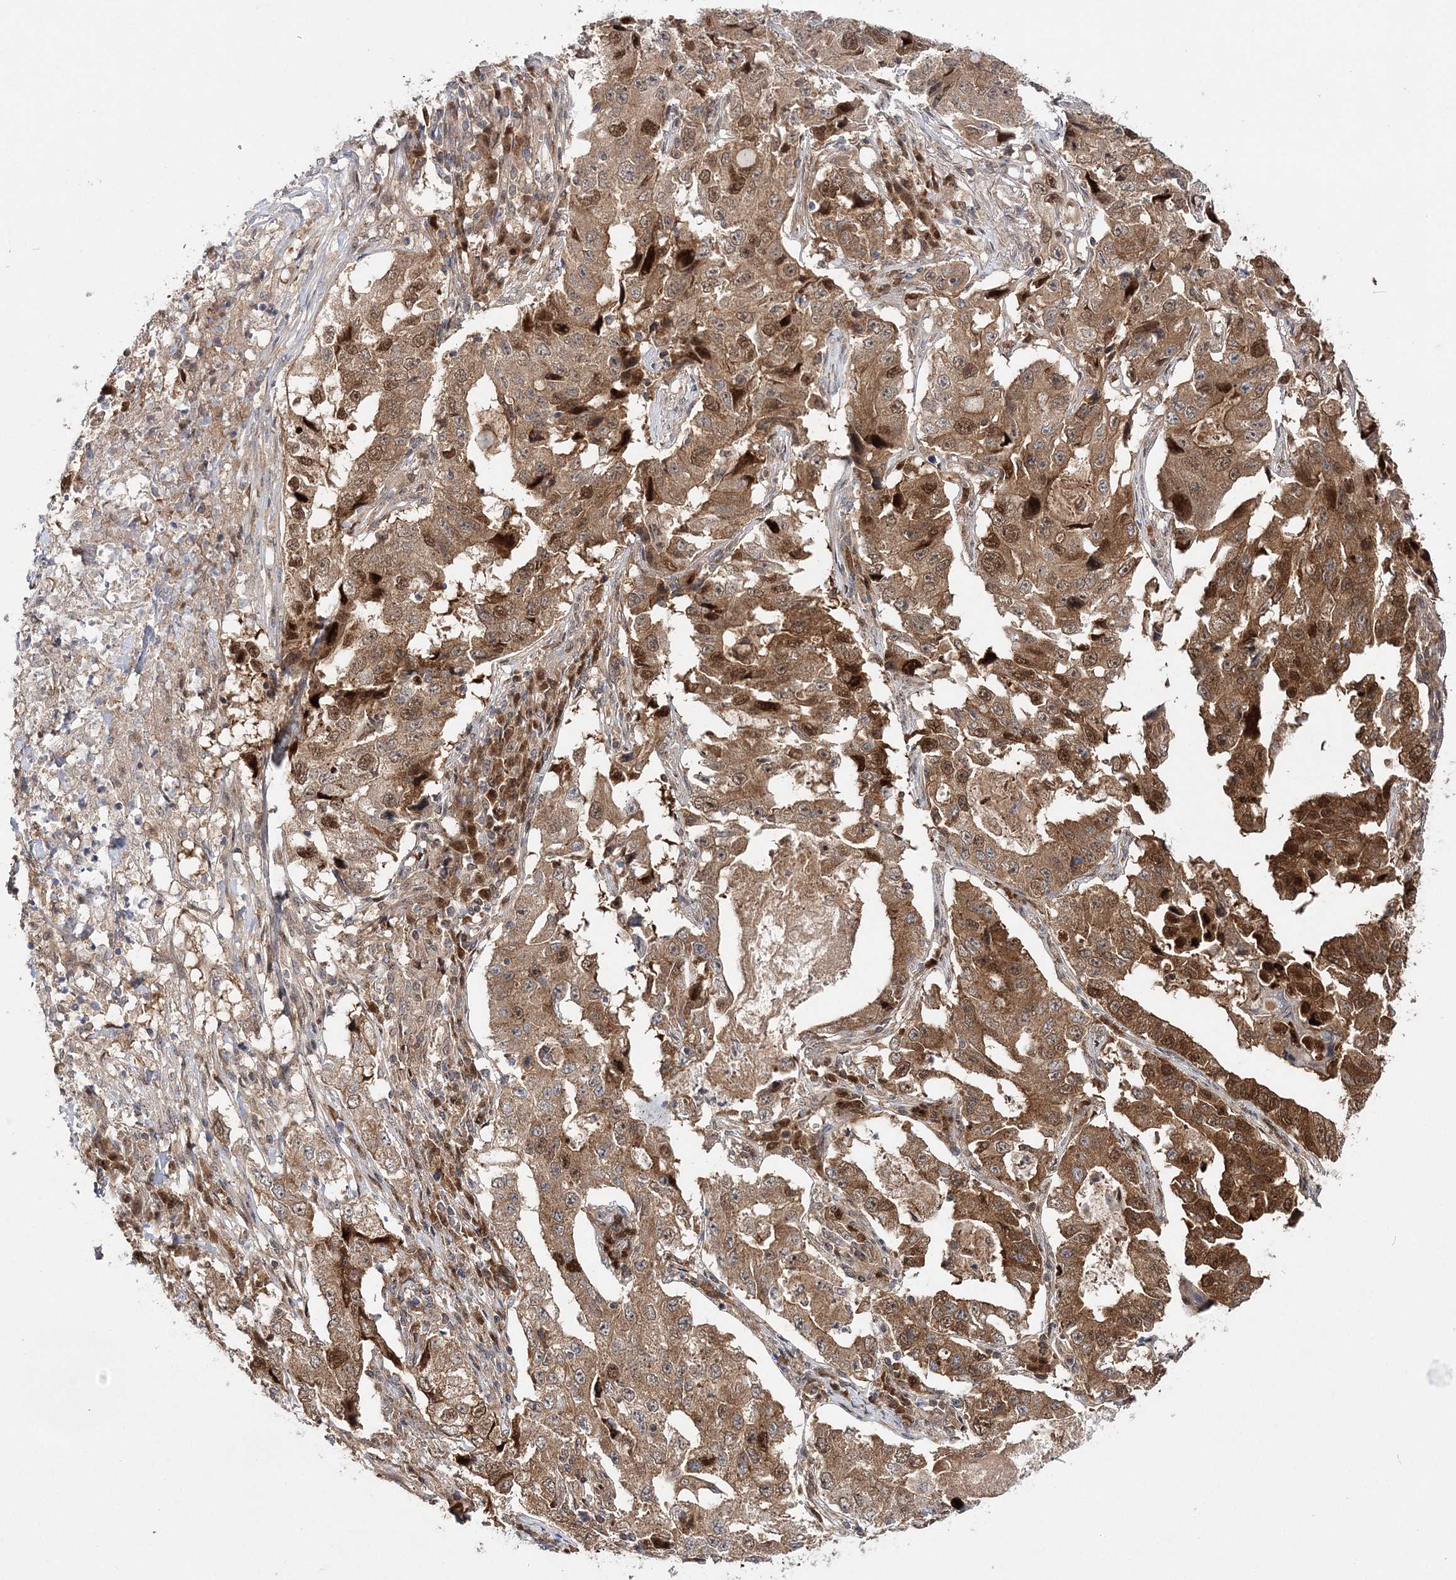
{"staining": {"intensity": "moderate", "quantity": ">75%", "location": "cytoplasmic/membranous,nuclear"}, "tissue": "lung cancer", "cell_type": "Tumor cells", "image_type": "cancer", "snomed": [{"axis": "morphology", "description": "Adenocarcinoma, NOS"}, {"axis": "topography", "description": "Lung"}], "caption": "A high-resolution image shows immunohistochemistry (IHC) staining of lung cancer (adenocarcinoma), which shows moderate cytoplasmic/membranous and nuclear positivity in approximately >75% of tumor cells.", "gene": "NIF3L1", "patient": {"sex": "female", "age": 51}}